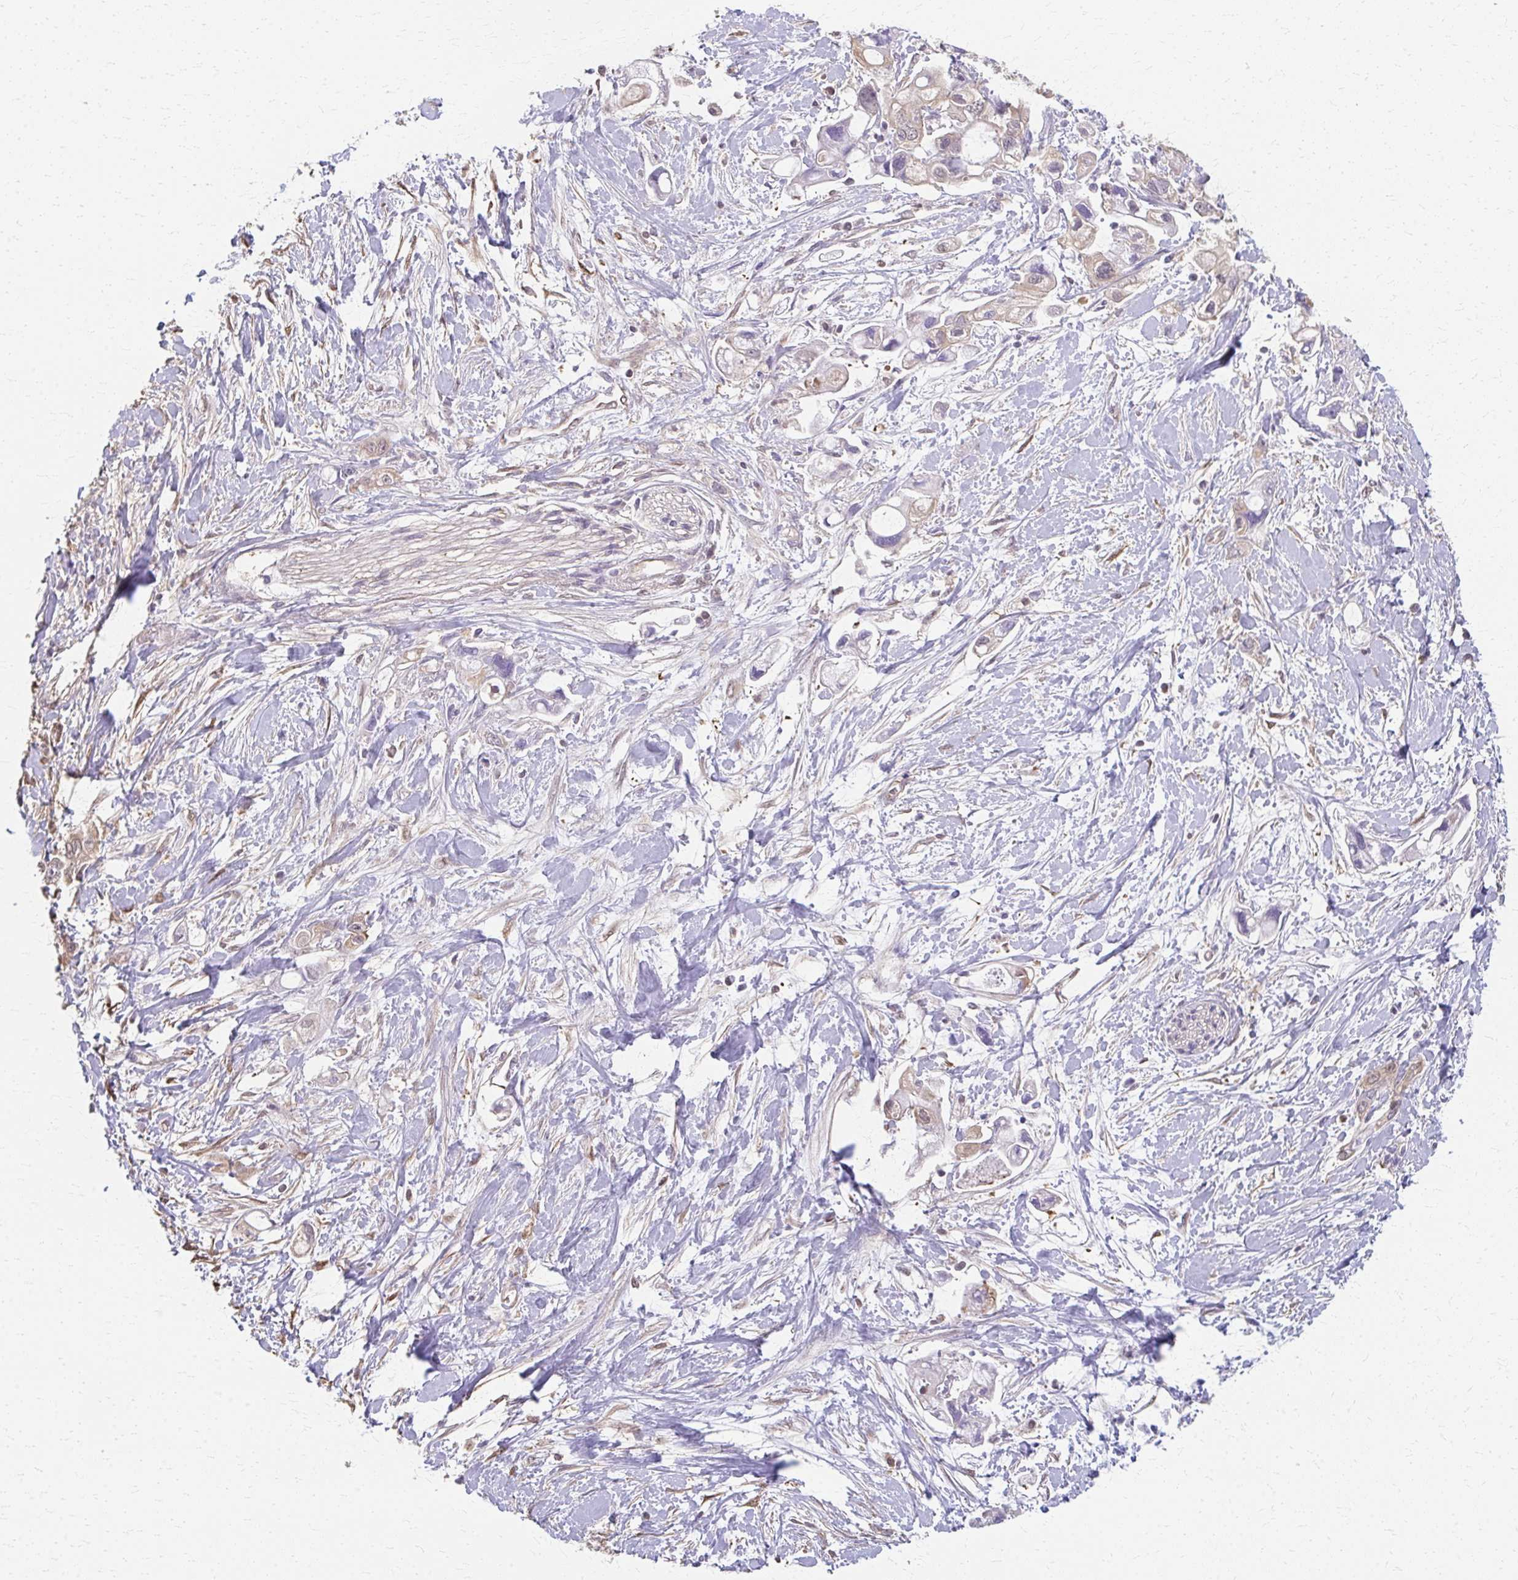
{"staining": {"intensity": "weak", "quantity": "<25%", "location": "cytoplasmic/membranous"}, "tissue": "pancreatic cancer", "cell_type": "Tumor cells", "image_type": "cancer", "snomed": [{"axis": "morphology", "description": "Adenocarcinoma, NOS"}, {"axis": "topography", "description": "Pancreas"}], "caption": "Immunohistochemistry photomicrograph of neoplastic tissue: pancreatic cancer stained with DAB reveals no significant protein expression in tumor cells.", "gene": "RABGAP1L", "patient": {"sex": "female", "age": 56}}